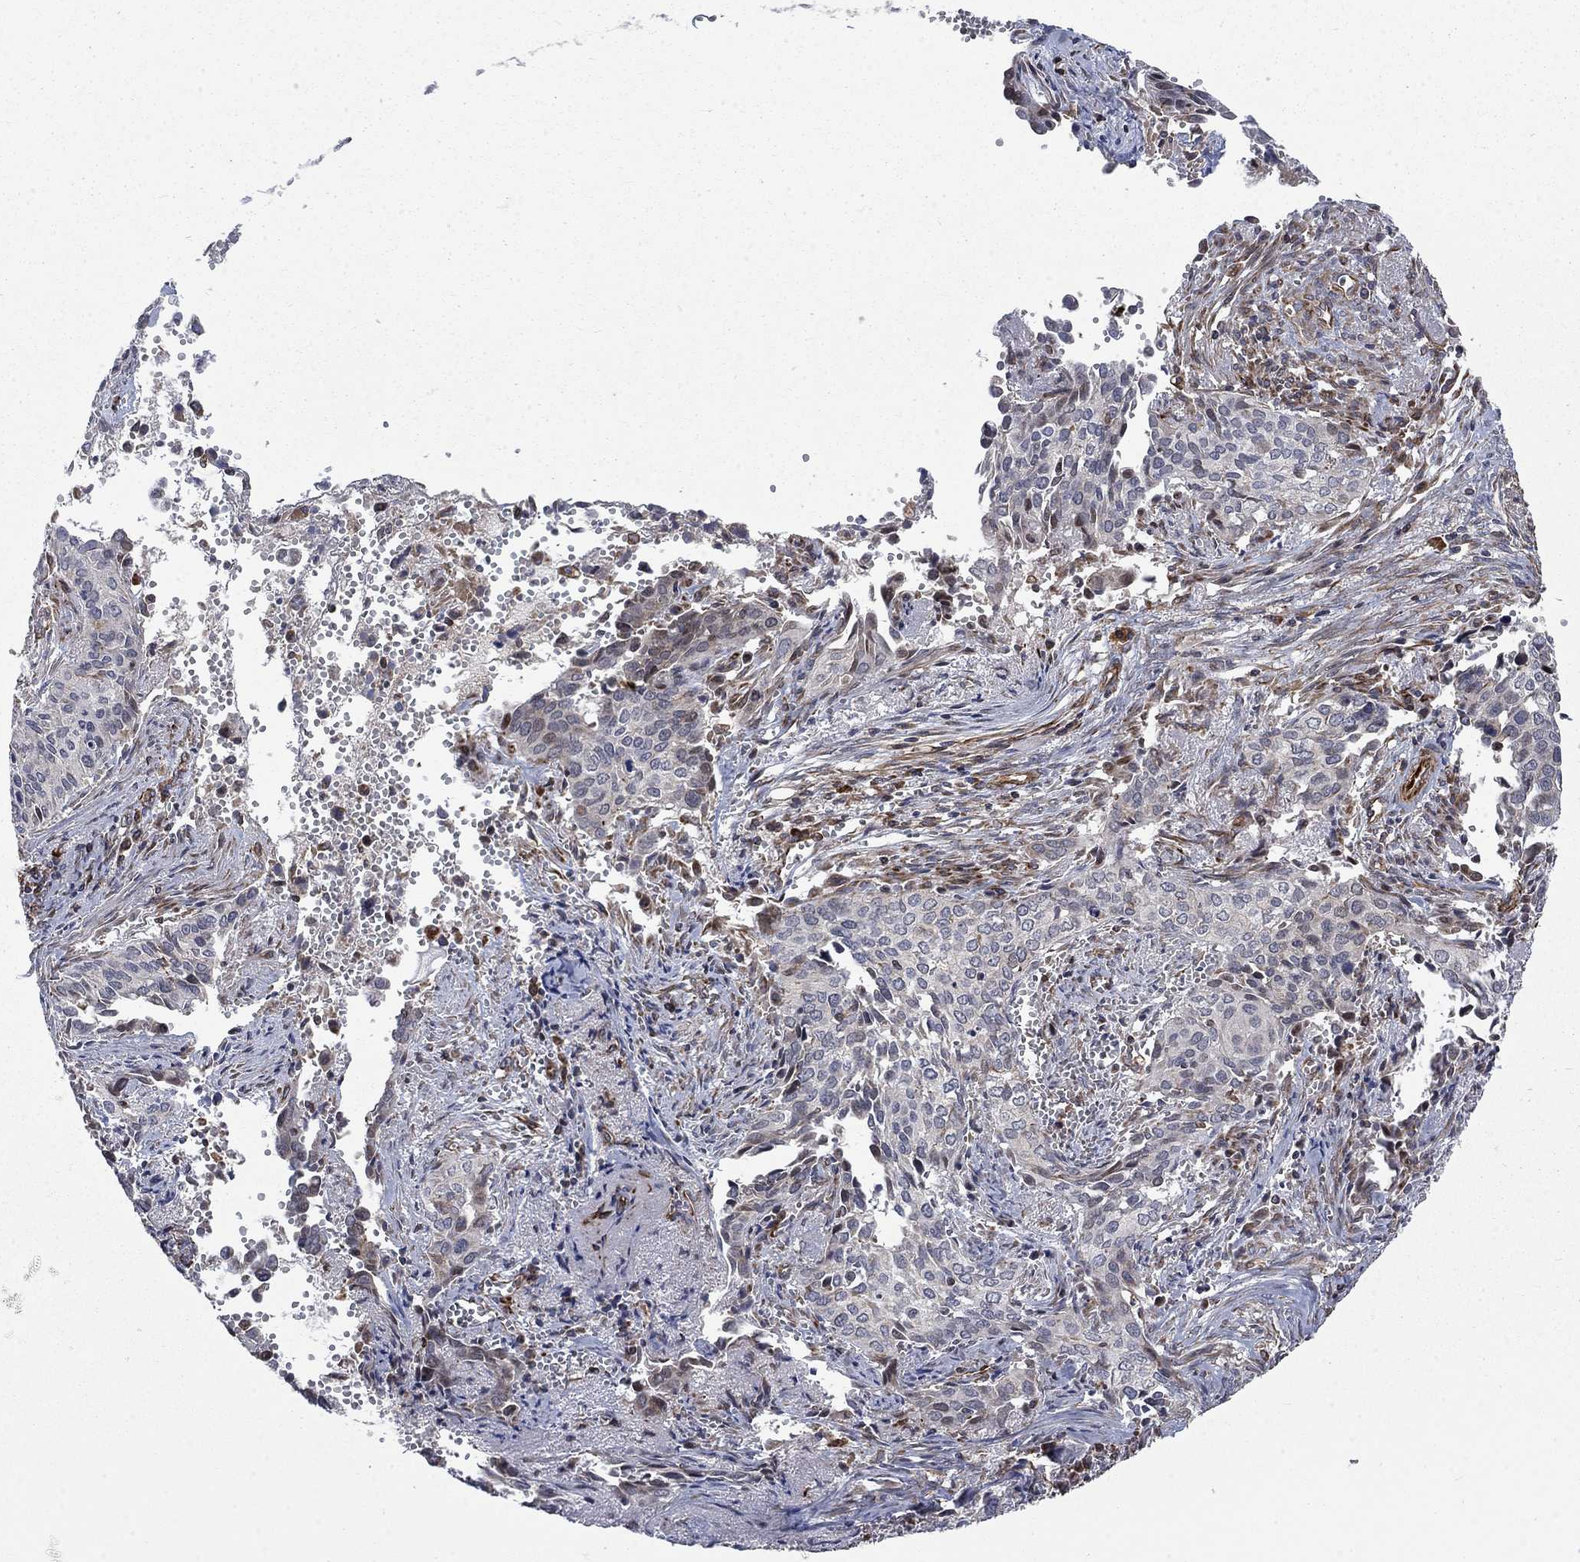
{"staining": {"intensity": "negative", "quantity": "none", "location": "none"}, "tissue": "cervical cancer", "cell_type": "Tumor cells", "image_type": "cancer", "snomed": [{"axis": "morphology", "description": "Squamous cell carcinoma, NOS"}, {"axis": "topography", "description": "Cervix"}], "caption": "Immunohistochemistry photomicrograph of squamous cell carcinoma (cervical) stained for a protein (brown), which displays no positivity in tumor cells. (DAB (3,3'-diaminobenzidine) immunohistochemistry (IHC) visualized using brightfield microscopy, high magnification).", "gene": "NDUFC1", "patient": {"sex": "female", "age": 29}}